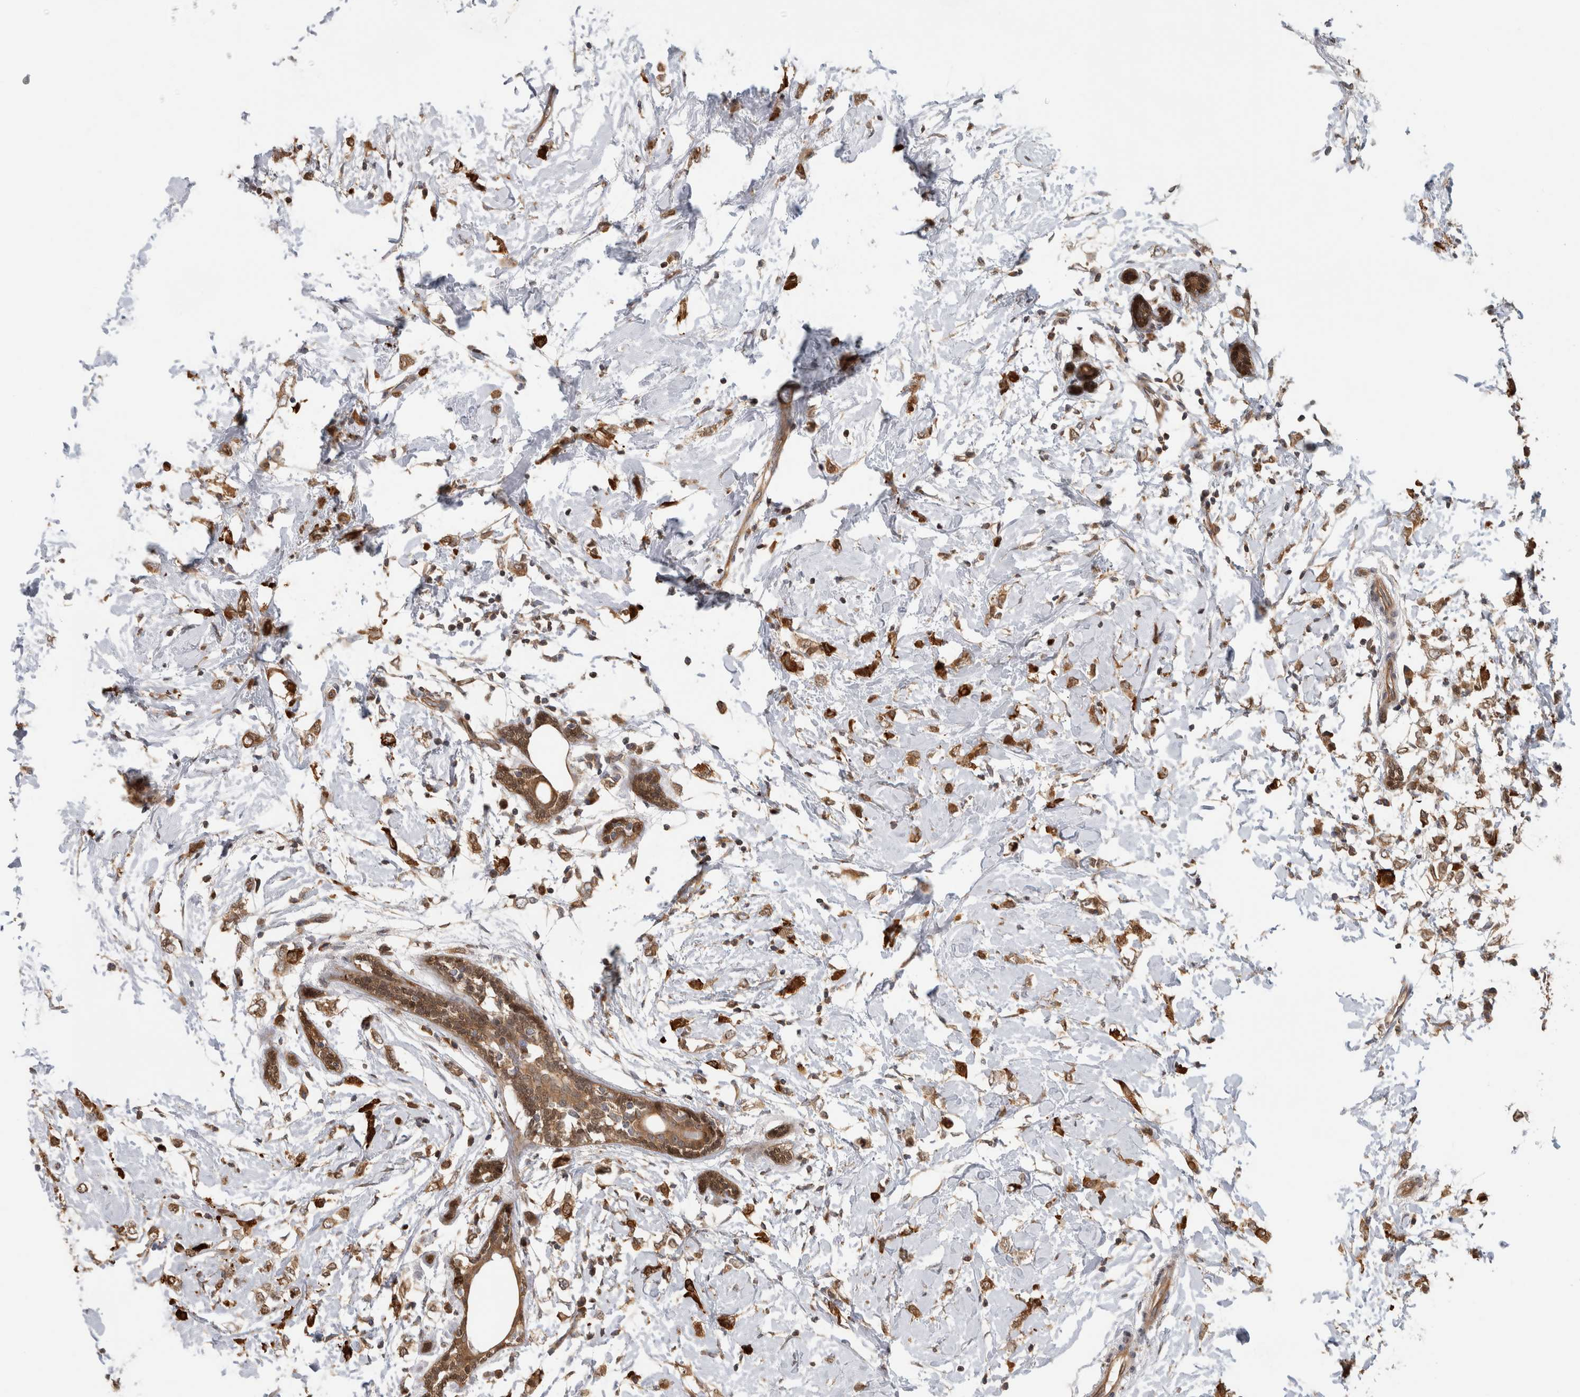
{"staining": {"intensity": "strong", "quantity": ">75%", "location": "cytoplasmic/membranous"}, "tissue": "breast cancer", "cell_type": "Tumor cells", "image_type": "cancer", "snomed": [{"axis": "morphology", "description": "Normal tissue, NOS"}, {"axis": "morphology", "description": "Lobular carcinoma"}, {"axis": "topography", "description": "Breast"}], "caption": "A brown stain labels strong cytoplasmic/membranous staining of a protein in breast lobular carcinoma tumor cells. Nuclei are stained in blue.", "gene": "PARP6", "patient": {"sex": "female", "age": 47}}